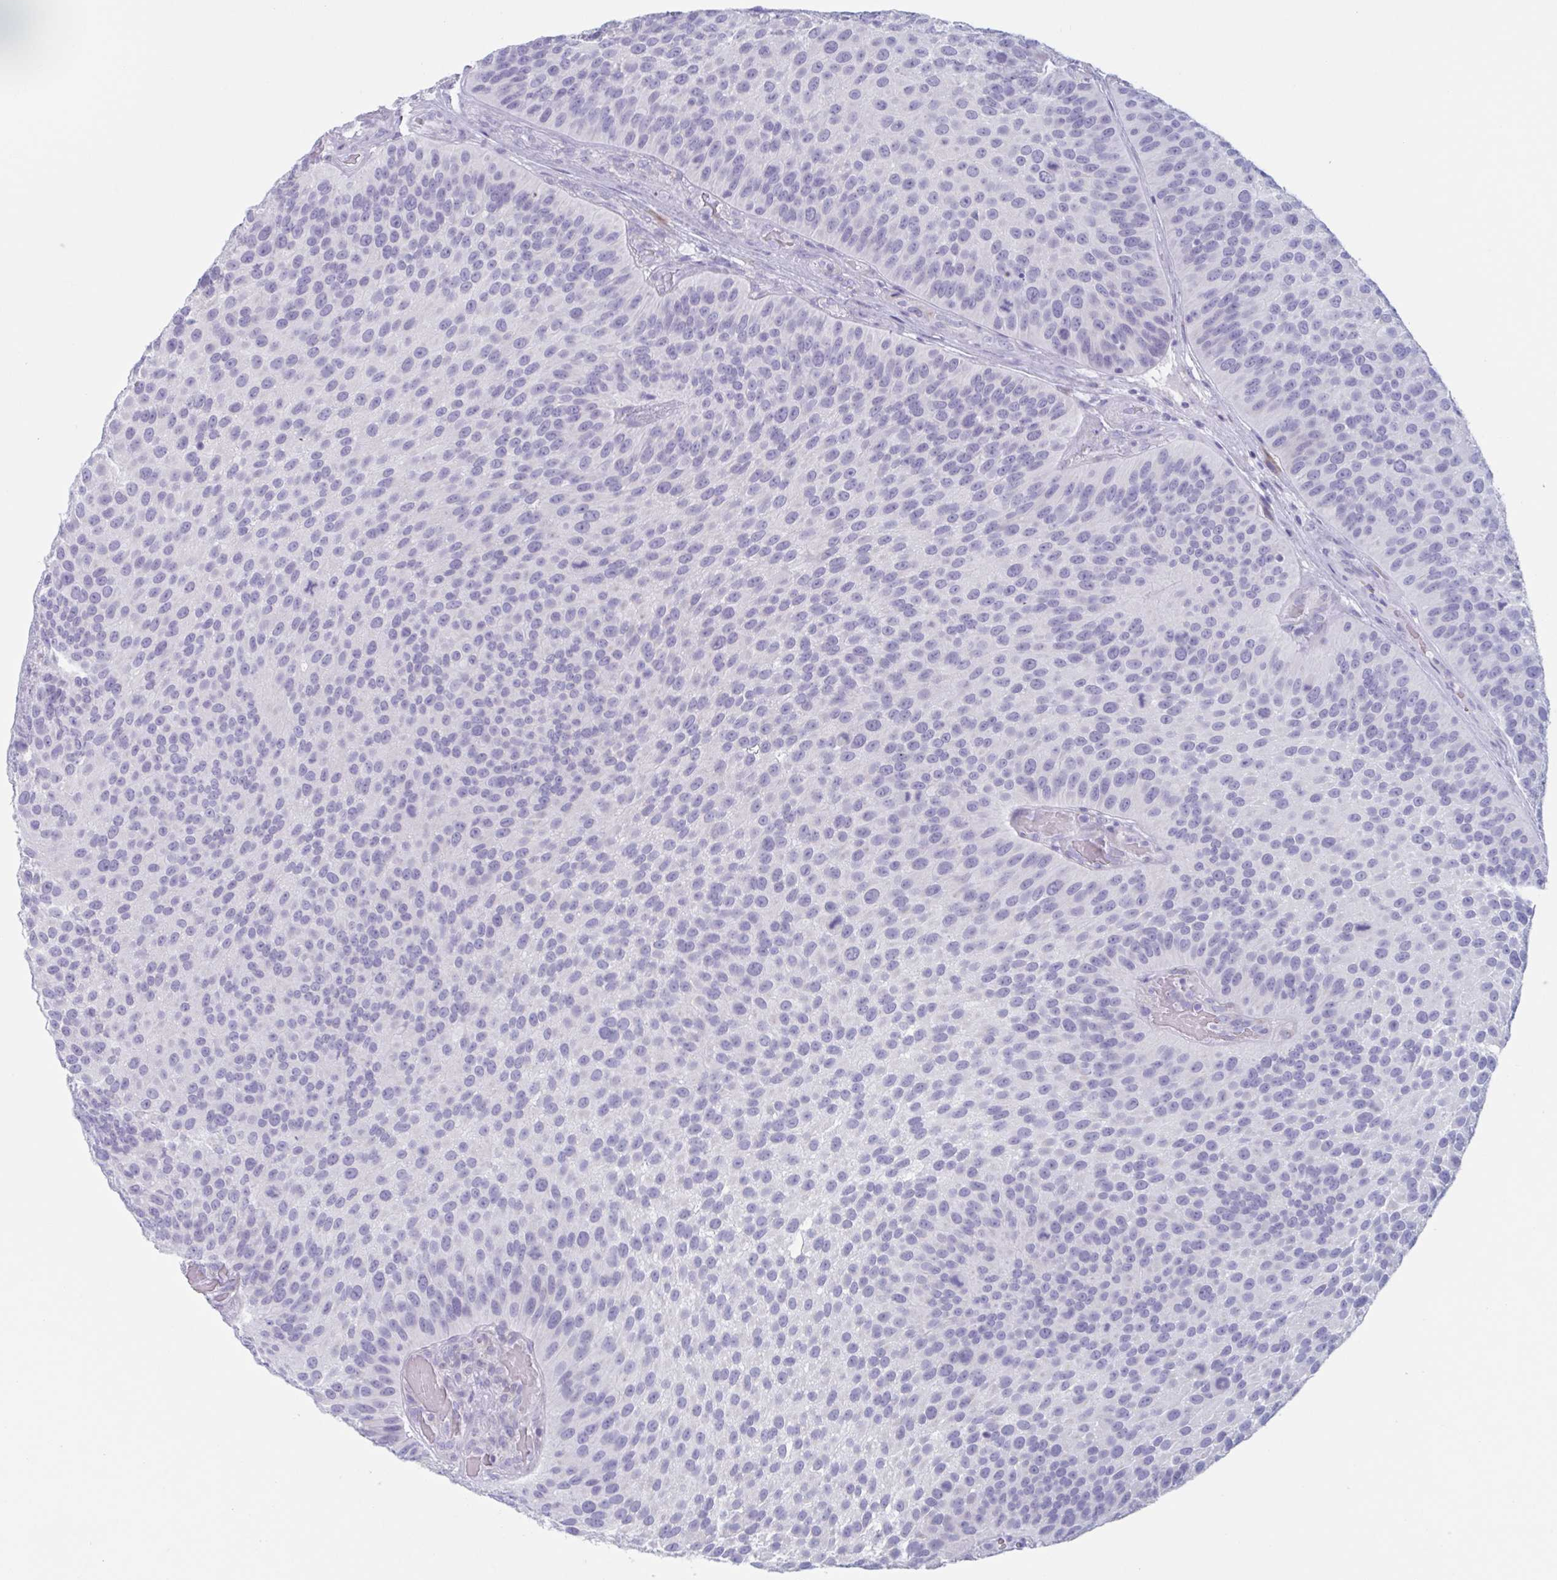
{"staining": {"intensity": "negative", "quantity": "none", "location": "none"}, "tissue": "urothelial cancer", "cell_type": "Tumor cells", "image_type": "cancer", "snomed": [{"axis": "morphology", "description": "Urothelial carcinoma, Low grade"}, {"axis": "topography", "description": "Urinary bladder"}], "caption": "Tumor cells are negative for brown protein staining in urothelial cancer. Brightfield microscopy of IHC stained with DAB (brown) and hematoxylin (blue), captured at high magnification.", "gene": "HSD11B2", "patient": {"sex": "male", "age": 76}}